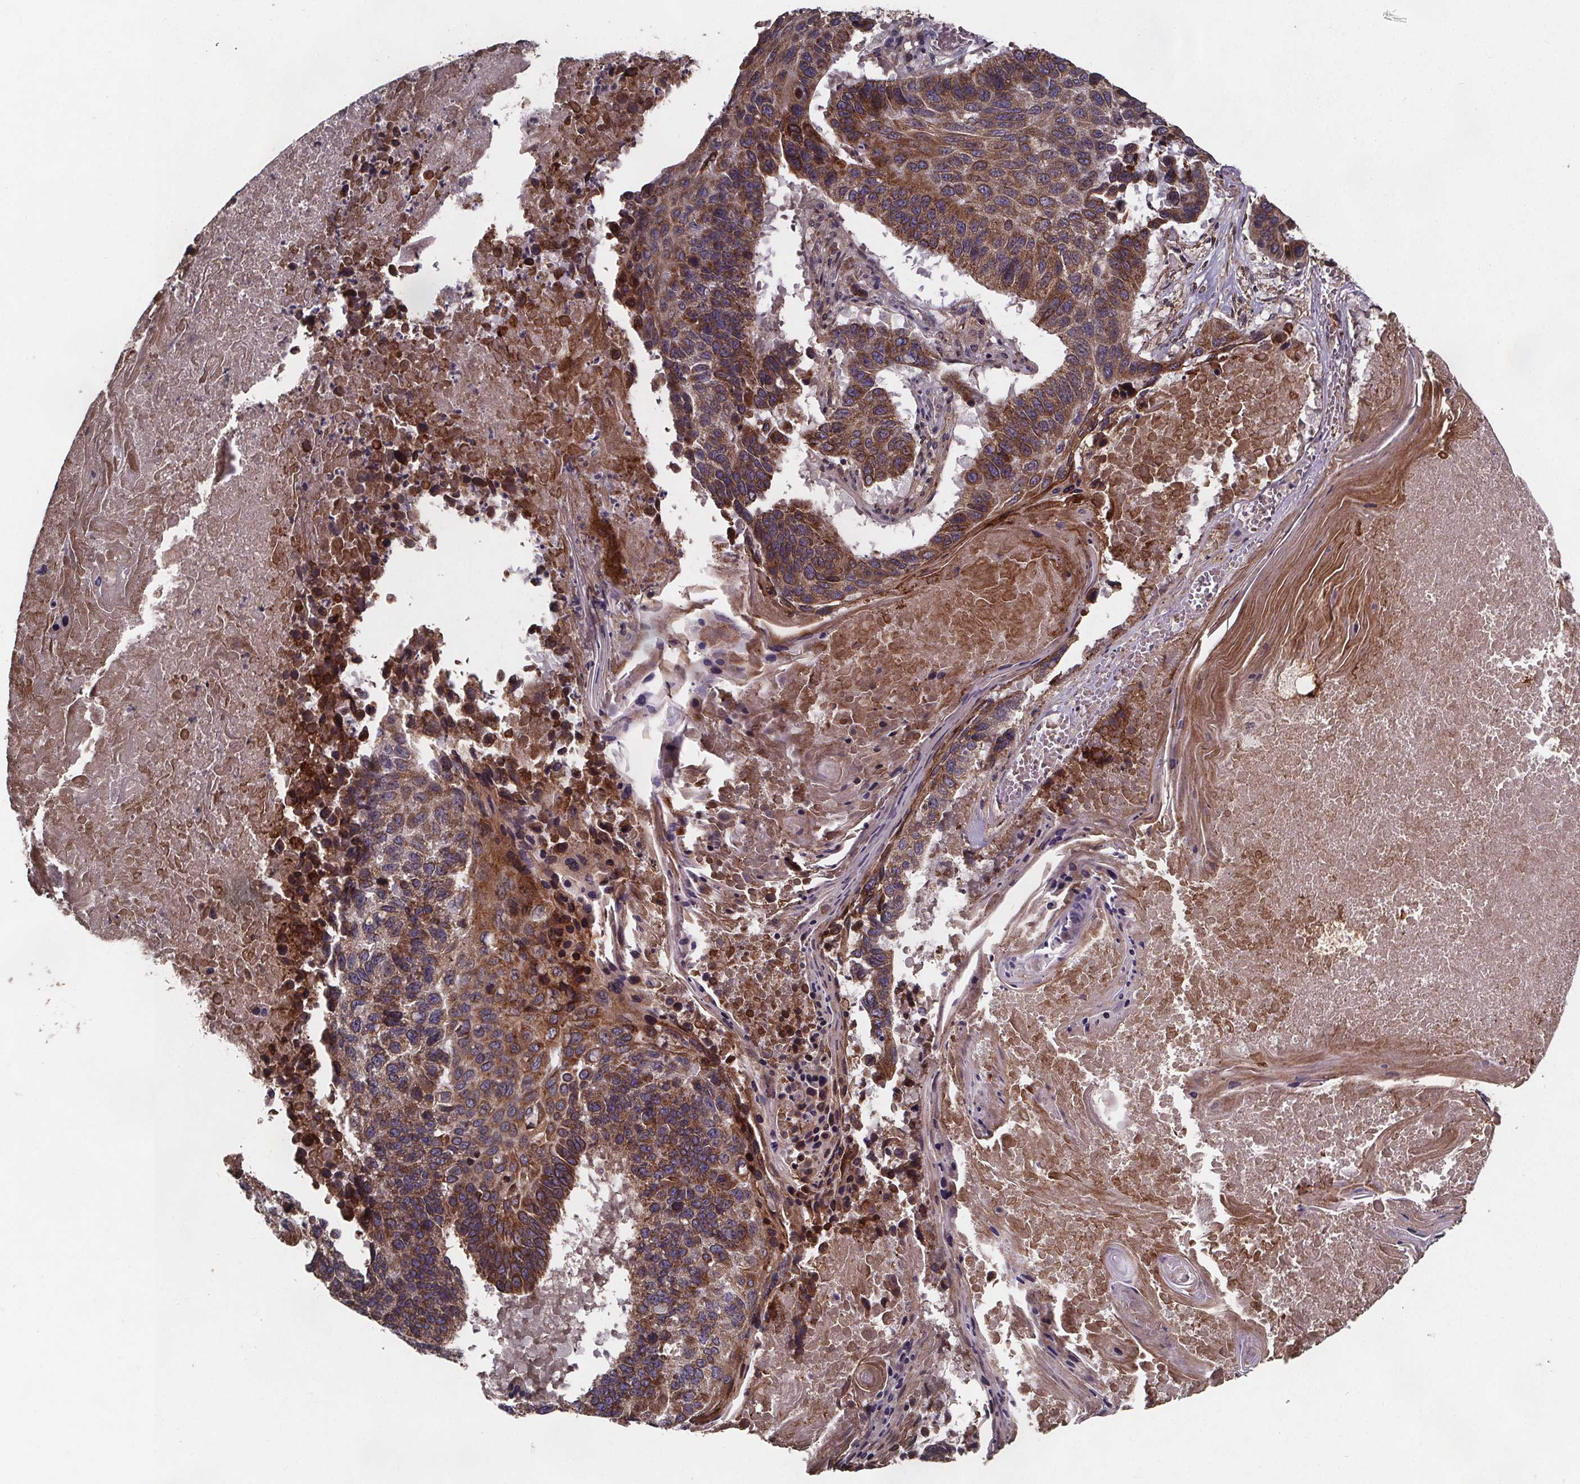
{"staining": {"intensity": "moderate", "quantity": "25%-75%", "location": "cytoplasmic/membranous"}, "tissue": "lung cancer", "cell_type": "Tumor cells", "image_type": "cancer", "snomed": [{"axis": "morphology", "description": "Squamous cell carcinoma, NOS"}, {"axis": "topography", "description": "Lung"}], "caption": "Immunohistochemistry (DAB (3,3'-diaminobenzidine)) staining of lung squamous cell carcinoma demonstrates moderate cytoplasmic/membranous protein expression in about 25%-75% of tumor cells.", "gene": "FASTKD3", "patient": {"sex": "male", "age": 73}}